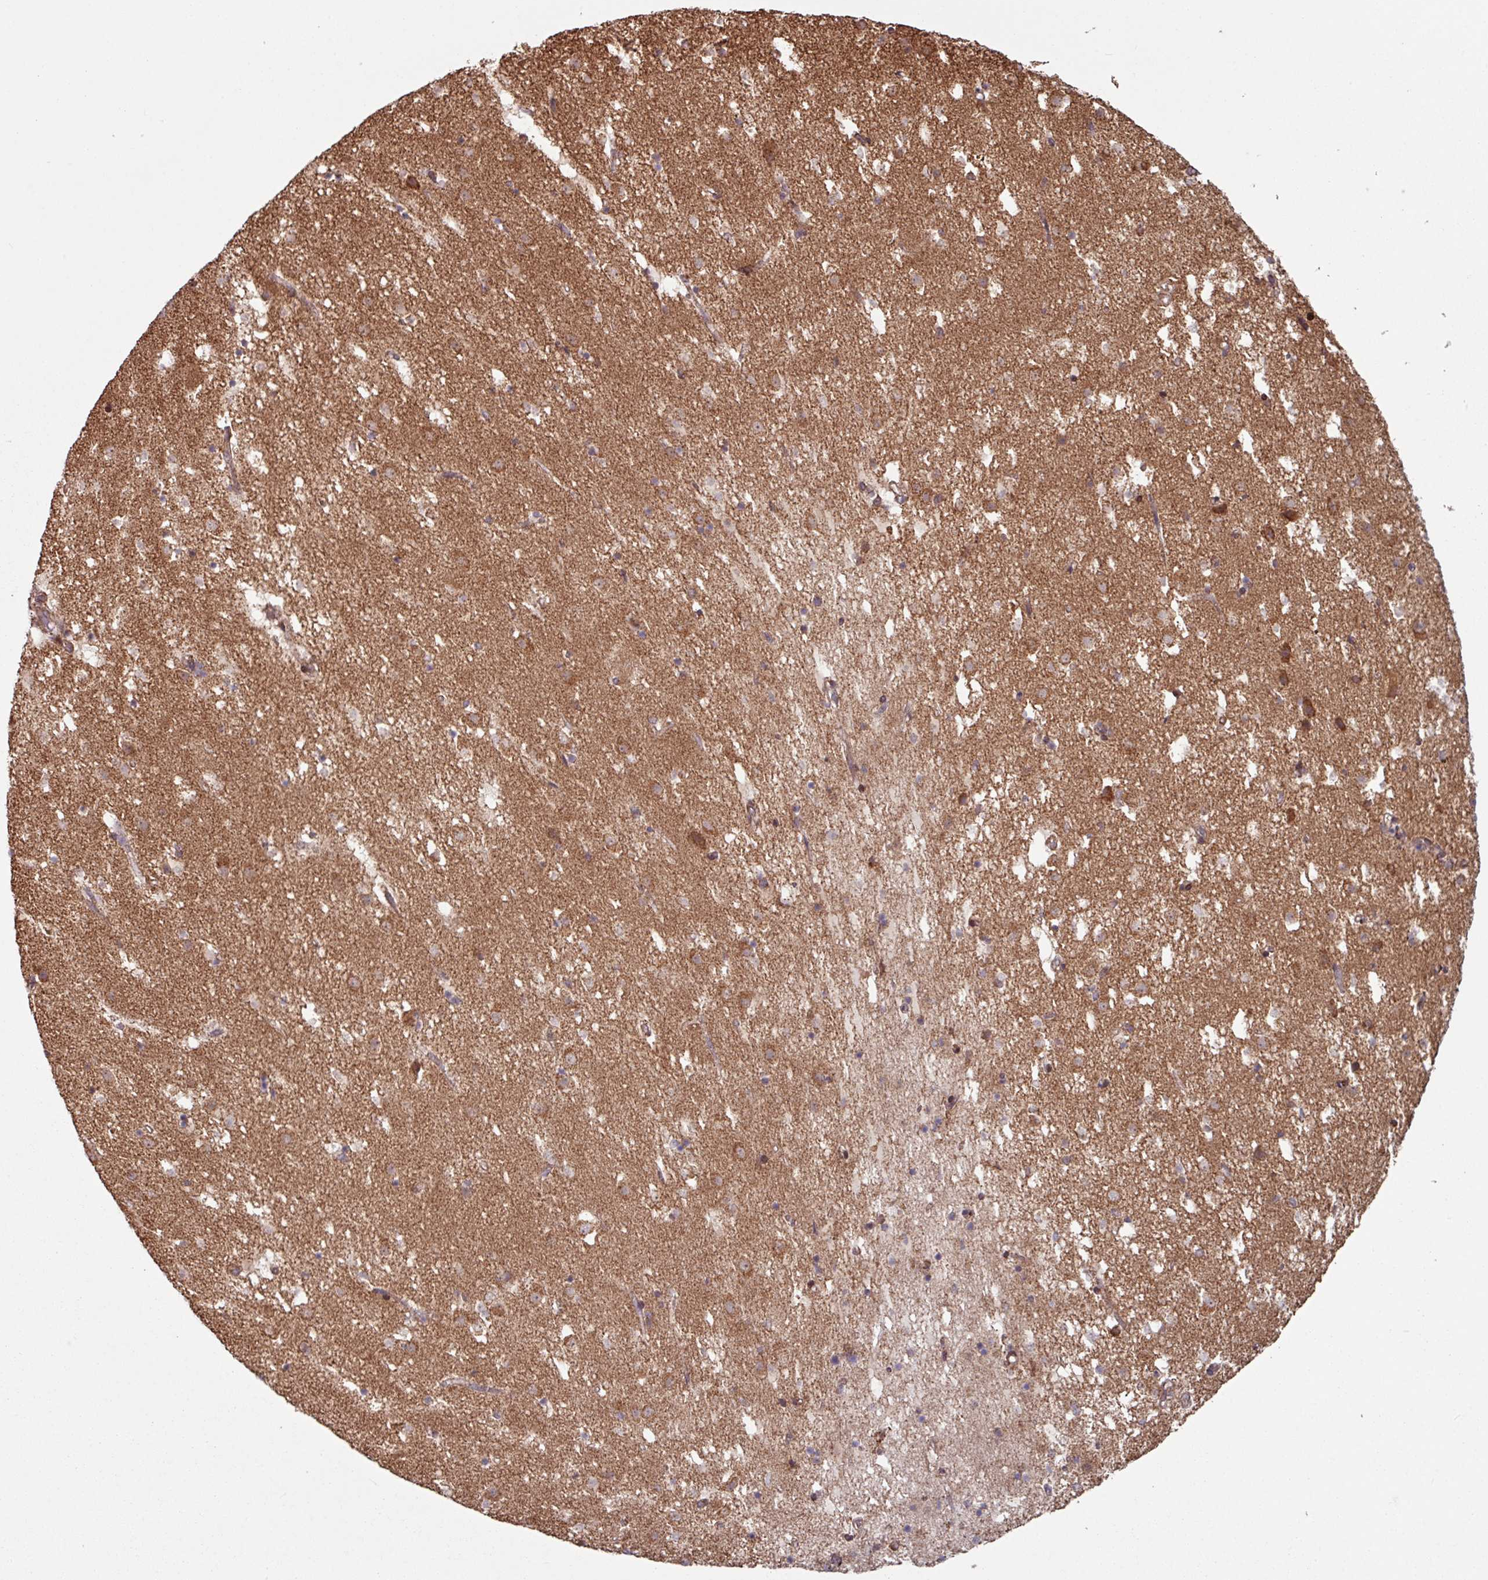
{"staining": {"intensity": "strong", "quantity": "25%-75%", "location": "cytoplasmic/membranous"}, "tissue": "caudate", "cell_type": "Glial cells", "image_type": "normal", "snomed": [{"axis": "morphology", "description": "Normal tissue, NOS"}, {"axis": "topography", "description": "Lateral ventricle wall"}], "caption": "A brown stain shows strong cytoplasmic/membranous positivity of a protein in glial cells of benign caudate. (DAB (3,3'-diaminobenzidine) IHC with brightfield microscopy, high magnification).", "gene": "COX7C", "patient": {"sex": "male", "age": 58}}